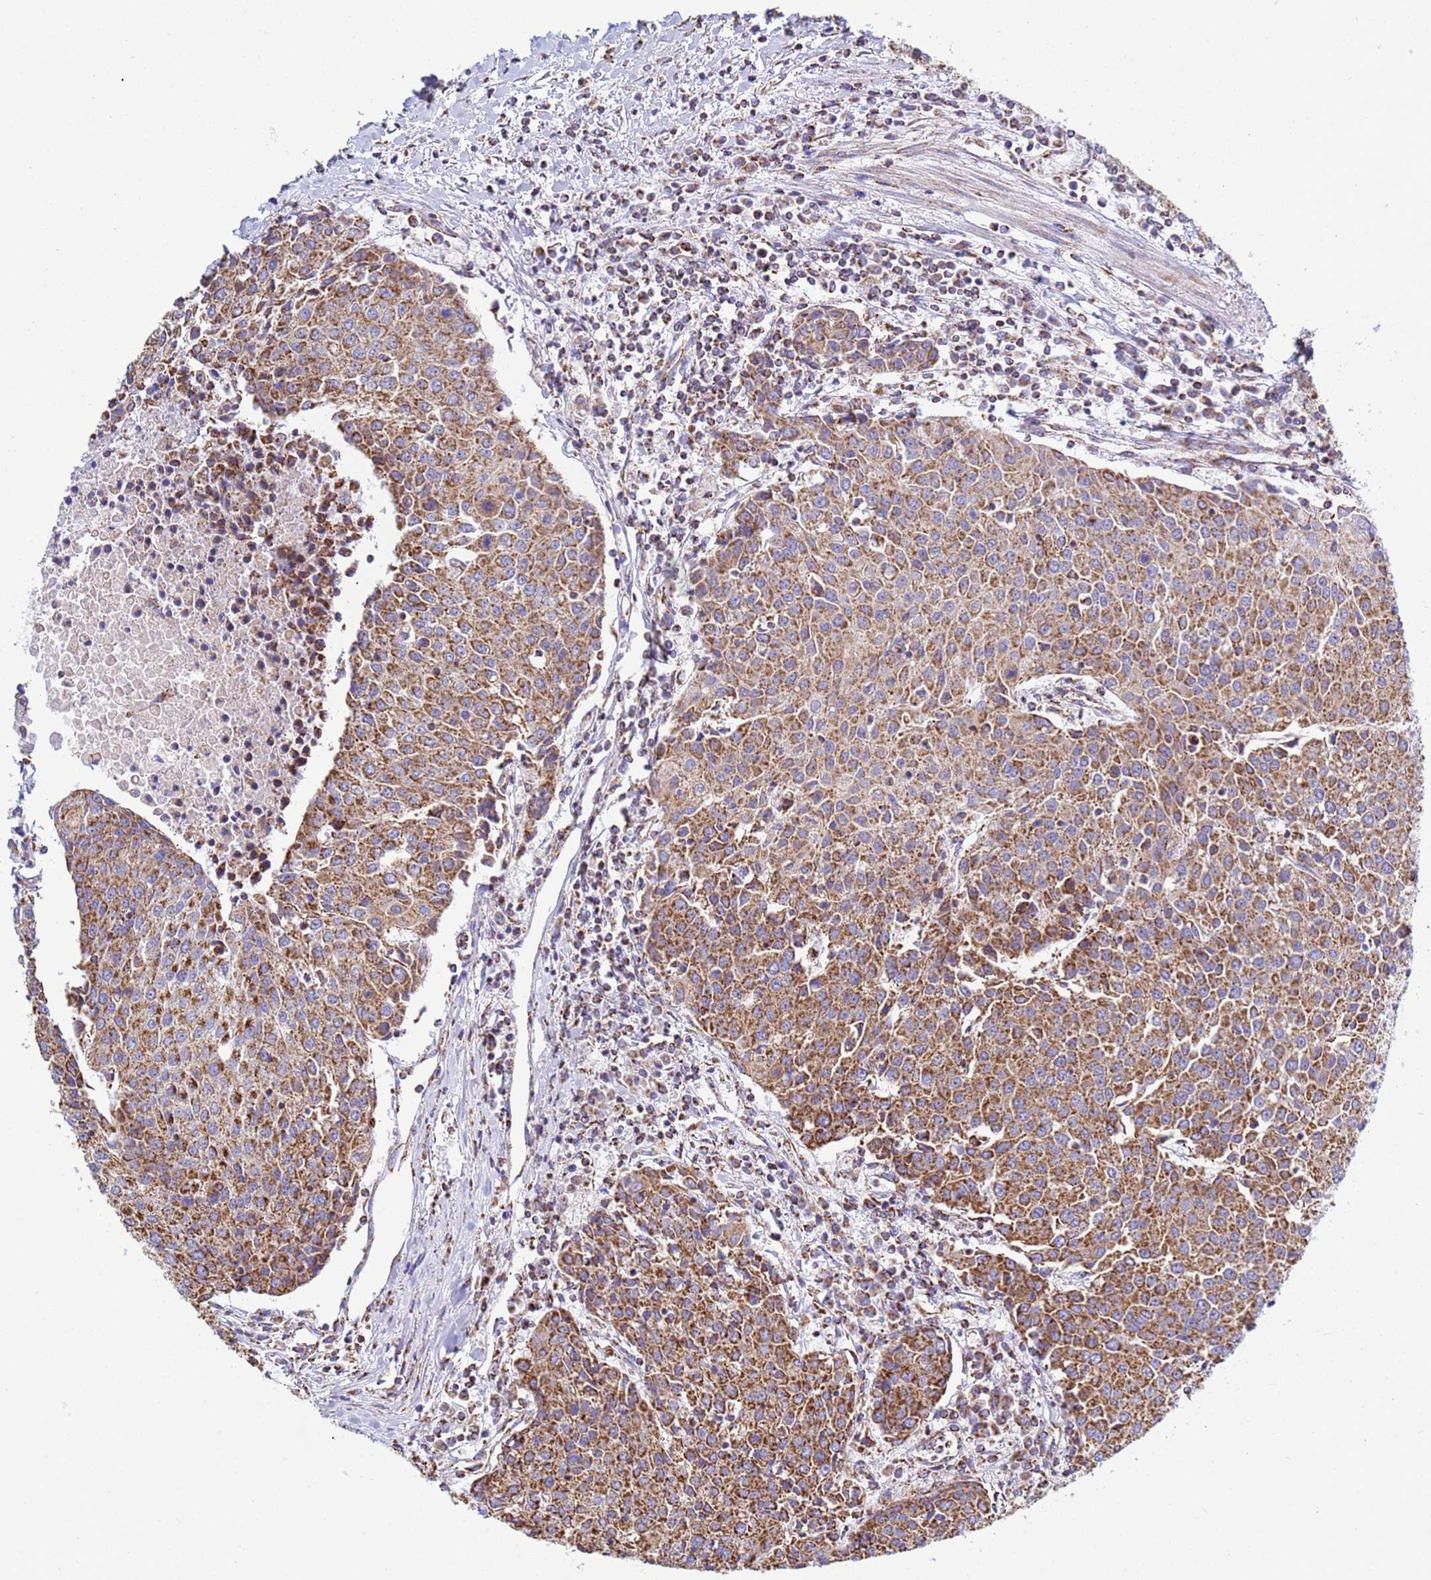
{"staining": {"intensity": "moderate", "quantity": ">75%", "location": "cytoplasmic/membranous"}, "tissue": "urothelial cancer", "cell_type": "Tumor cells", "image_type": "cancer", "snomed": [{"axis": "morphology", "description": "Urothelial carcinoma, High grade"}, {"axis": "topography", "description": "Urinary bladder"}], "caption": "Brown immunohistochemical staining in human urothelial carcinoma (high-grade) demonstrates moderate cytoplasmic/membranous expression in about >75% of tumor cells.", "gene": "COQ4", "patient": {"sex": "female", "age": 85}}